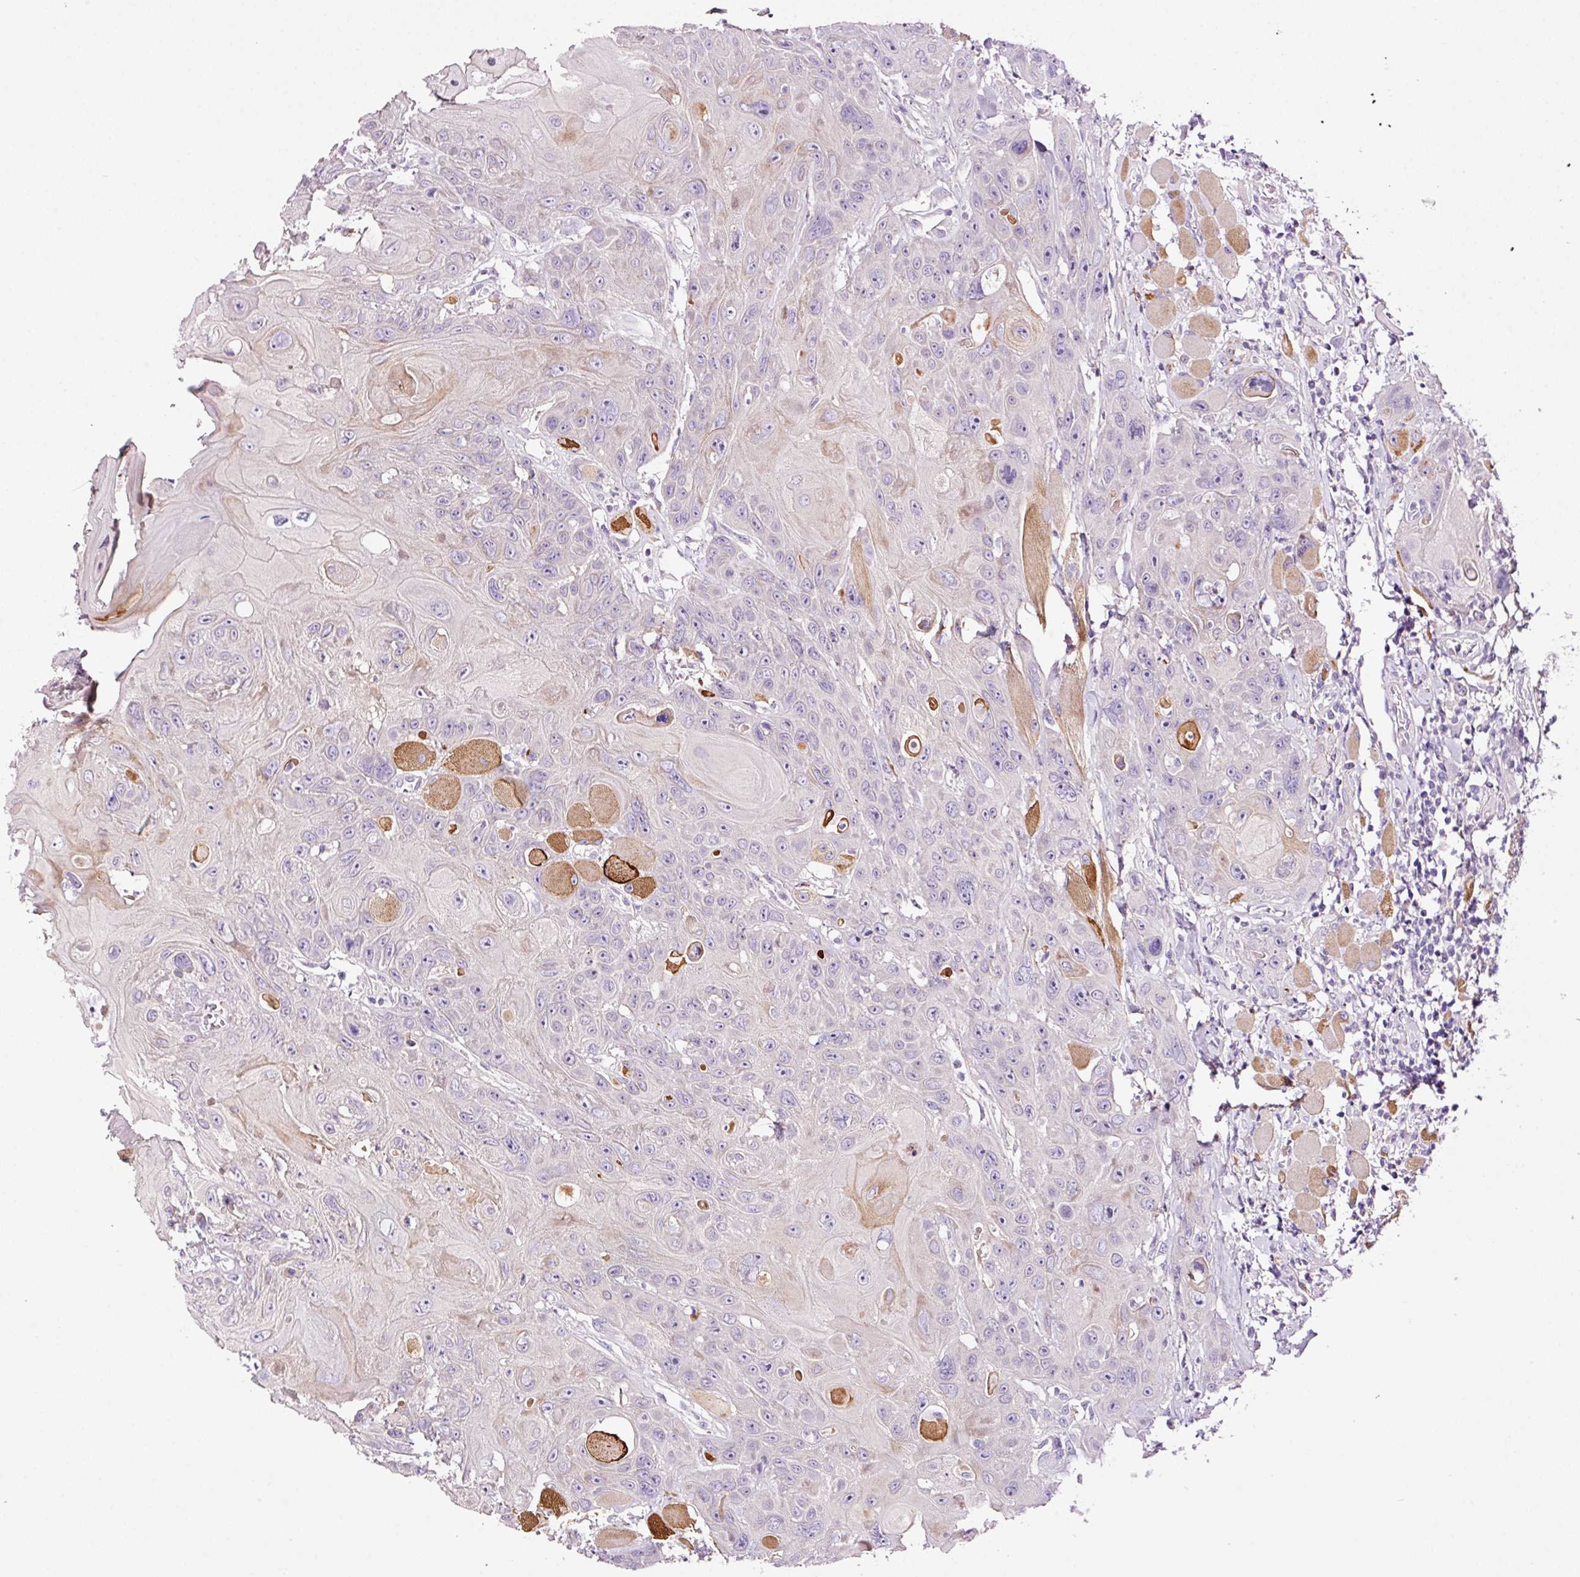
{"staining": {"intensity": "negative", "quantity": "none", "location": "none"}, "tissue": "head and neck cancer", "cell_type": "Tumor cells", "image_type": "cancer", "snomed": [{"axis": "morphology", "description": "Squamous cell carcinoma, NOS"}, {"axis": "topography", "description": "Head-Neck"}], "caption": "Immunohistochemical staining of head and neck squamous cell carcinoma demonstrates no significant staining in tumor cells.", "gene": "PAM", "patient": {"sex": "female", "age": 59}}